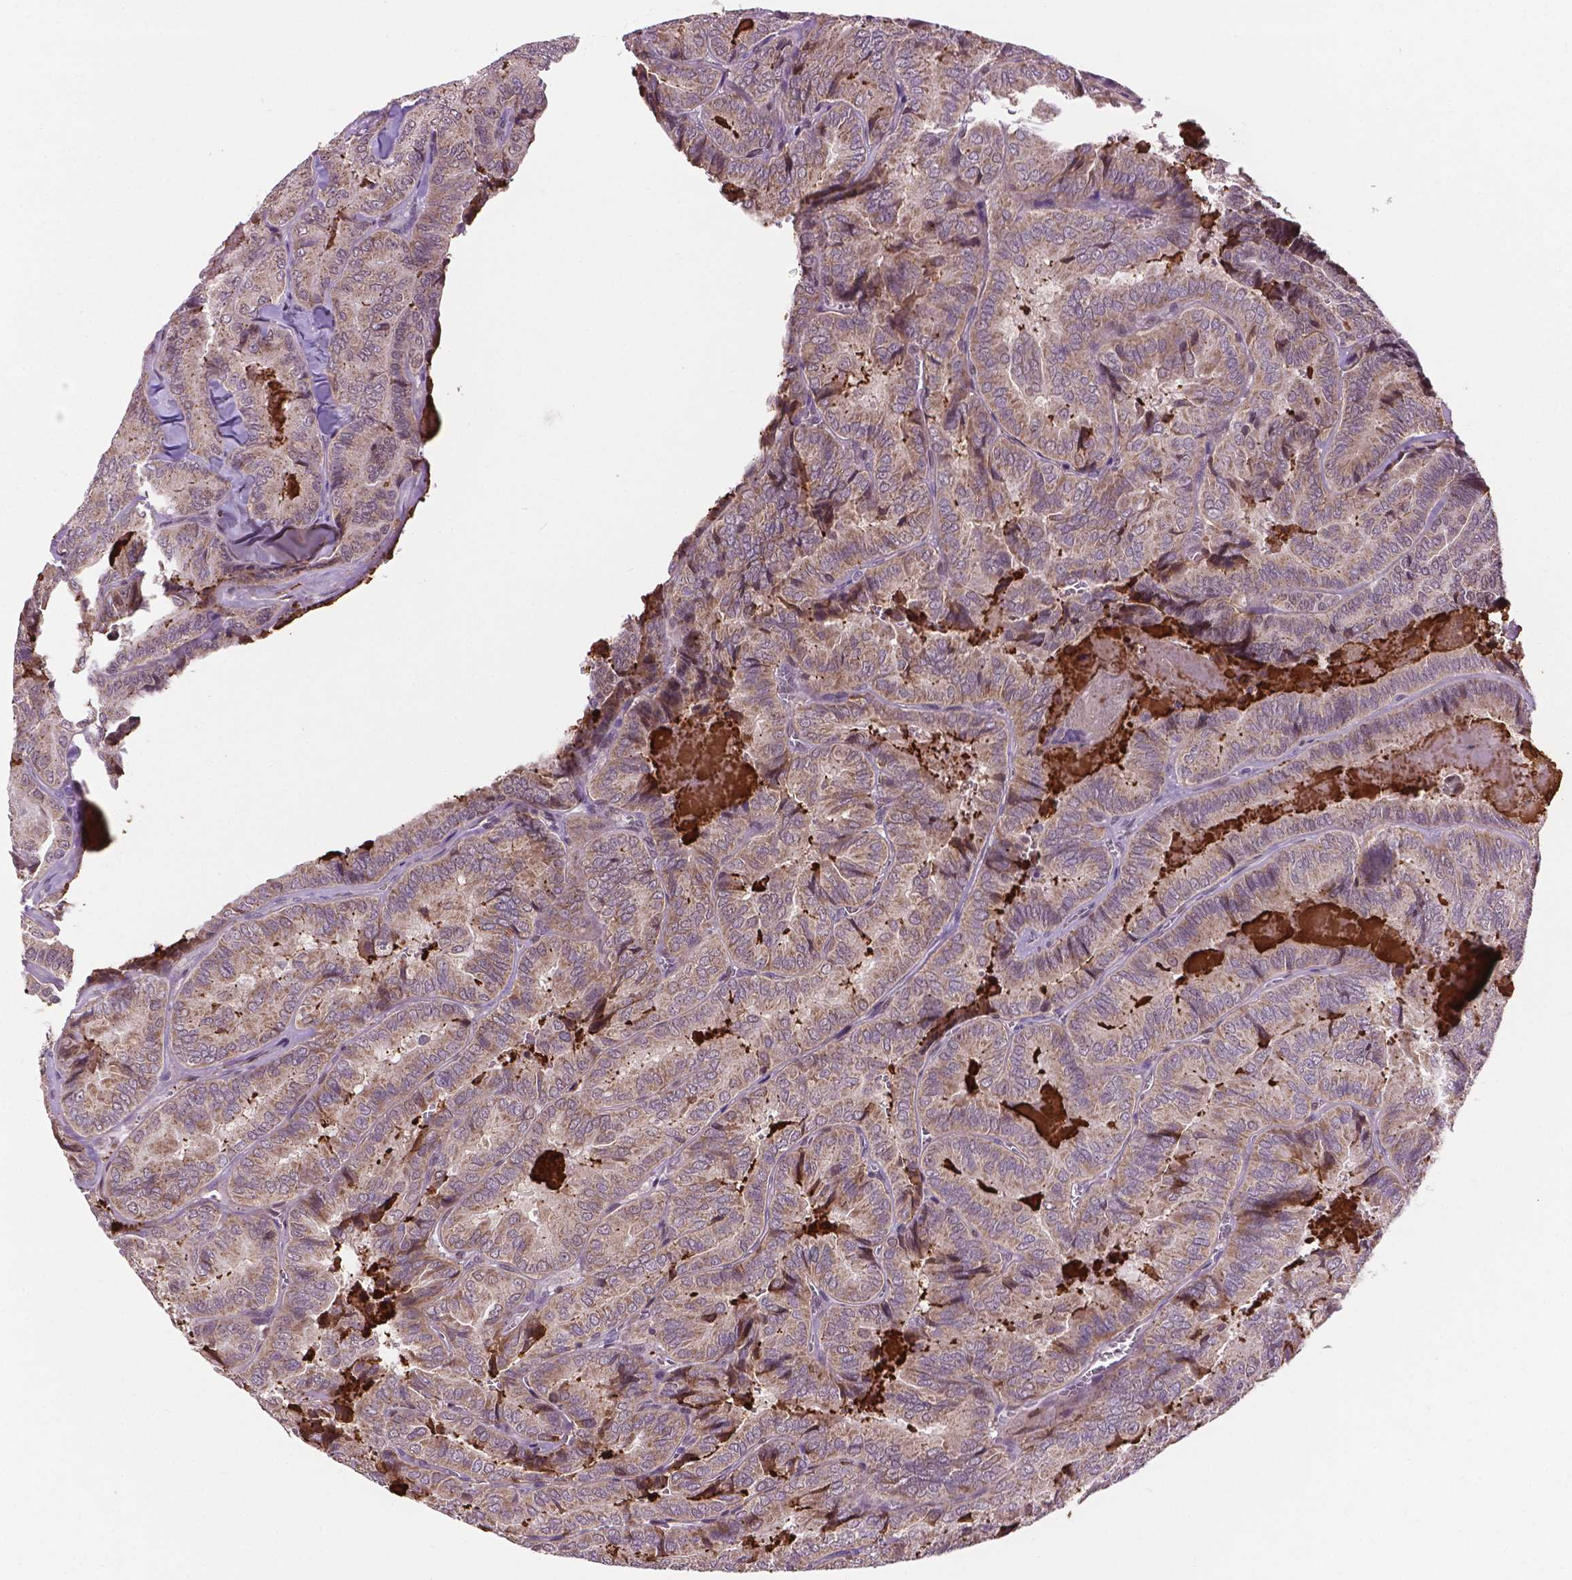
{"staining": {"intensity": "weak", "quantity": ">75%", "location": "cytoplasmic/membranous"}, "tissue": "thyroid cancer", "cell_type": "Tumor cells", "image_type": "cancer", "snomed": [{"axis": "morphology", "description": "Papillary adenocarcinoma, NOS"}, {"axis": "topography", "description": "Thyroid gland"}], "caption": "Protein staining by immunohistochemistry (IHC) exhibits weak cytoplasmic/membranous expression in about >75% of tumor cells in thyroid cancer.", "gene": "IRF6", "patient": {"sex": "female", "age": 75}}